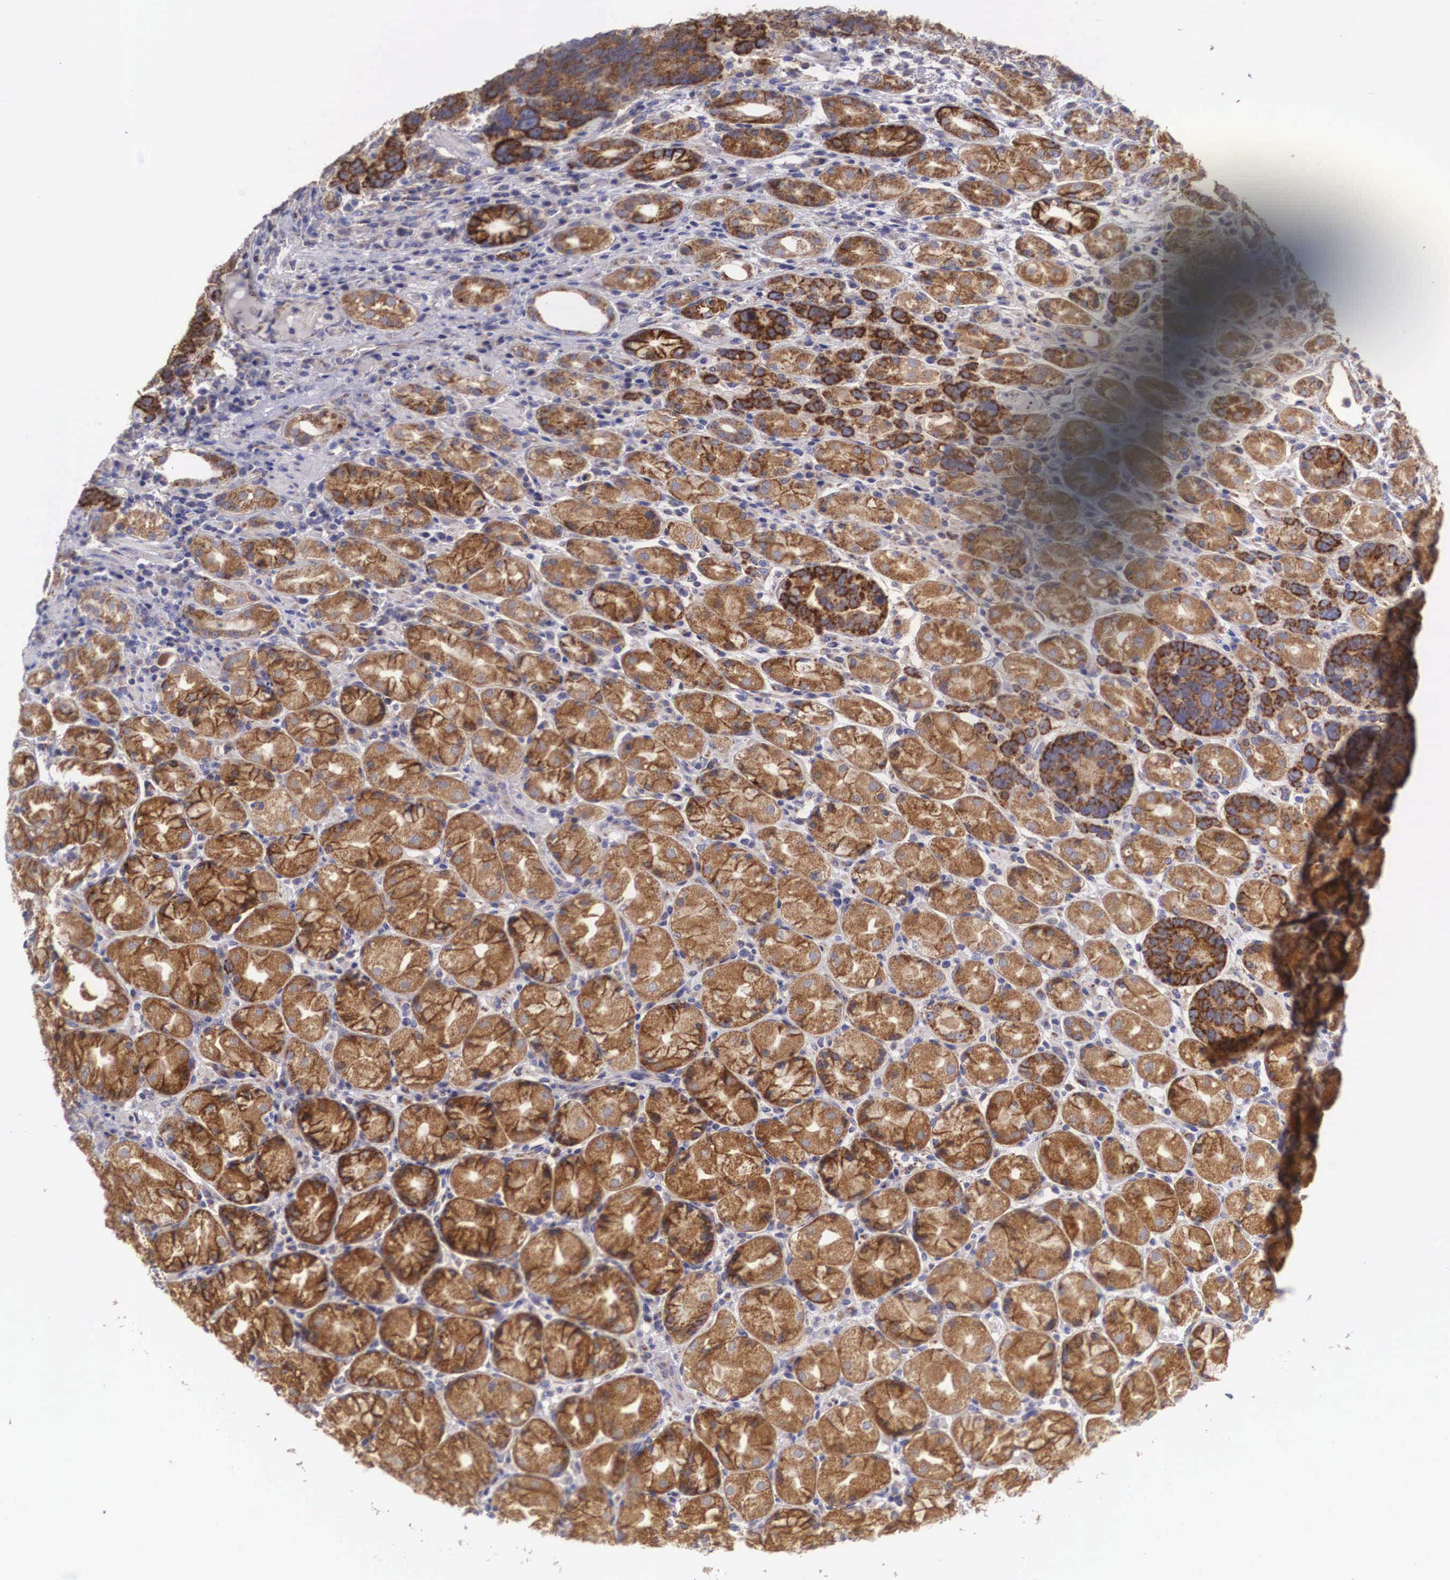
{"staining": {"intensity": "moderate", "quantity": ">75%", "location": "cytoplasmic/membranous"}, "tissue": "stomach cancer", "cell_type": "Tumor cells", "image_type": "cancer", "snomed": [{"axis": "morphology", "description": "Adenocarcinoma, NOS"}, {"axis": "topography", "description": "Stomach, upper"}], "caption": "The photomicrograph shows immunohistochemical staining of adenocarcinoma (stomach). There is moderate cytoplasmic/membranous positivity is present in about >75% of tumor cells. (DAB (3,3'-diaminobenzidine) = brown stain, brightfield microscopy at high magnification).", "gene": "XPNPEP3", "patient": {"sex": "male", "age": 71}}